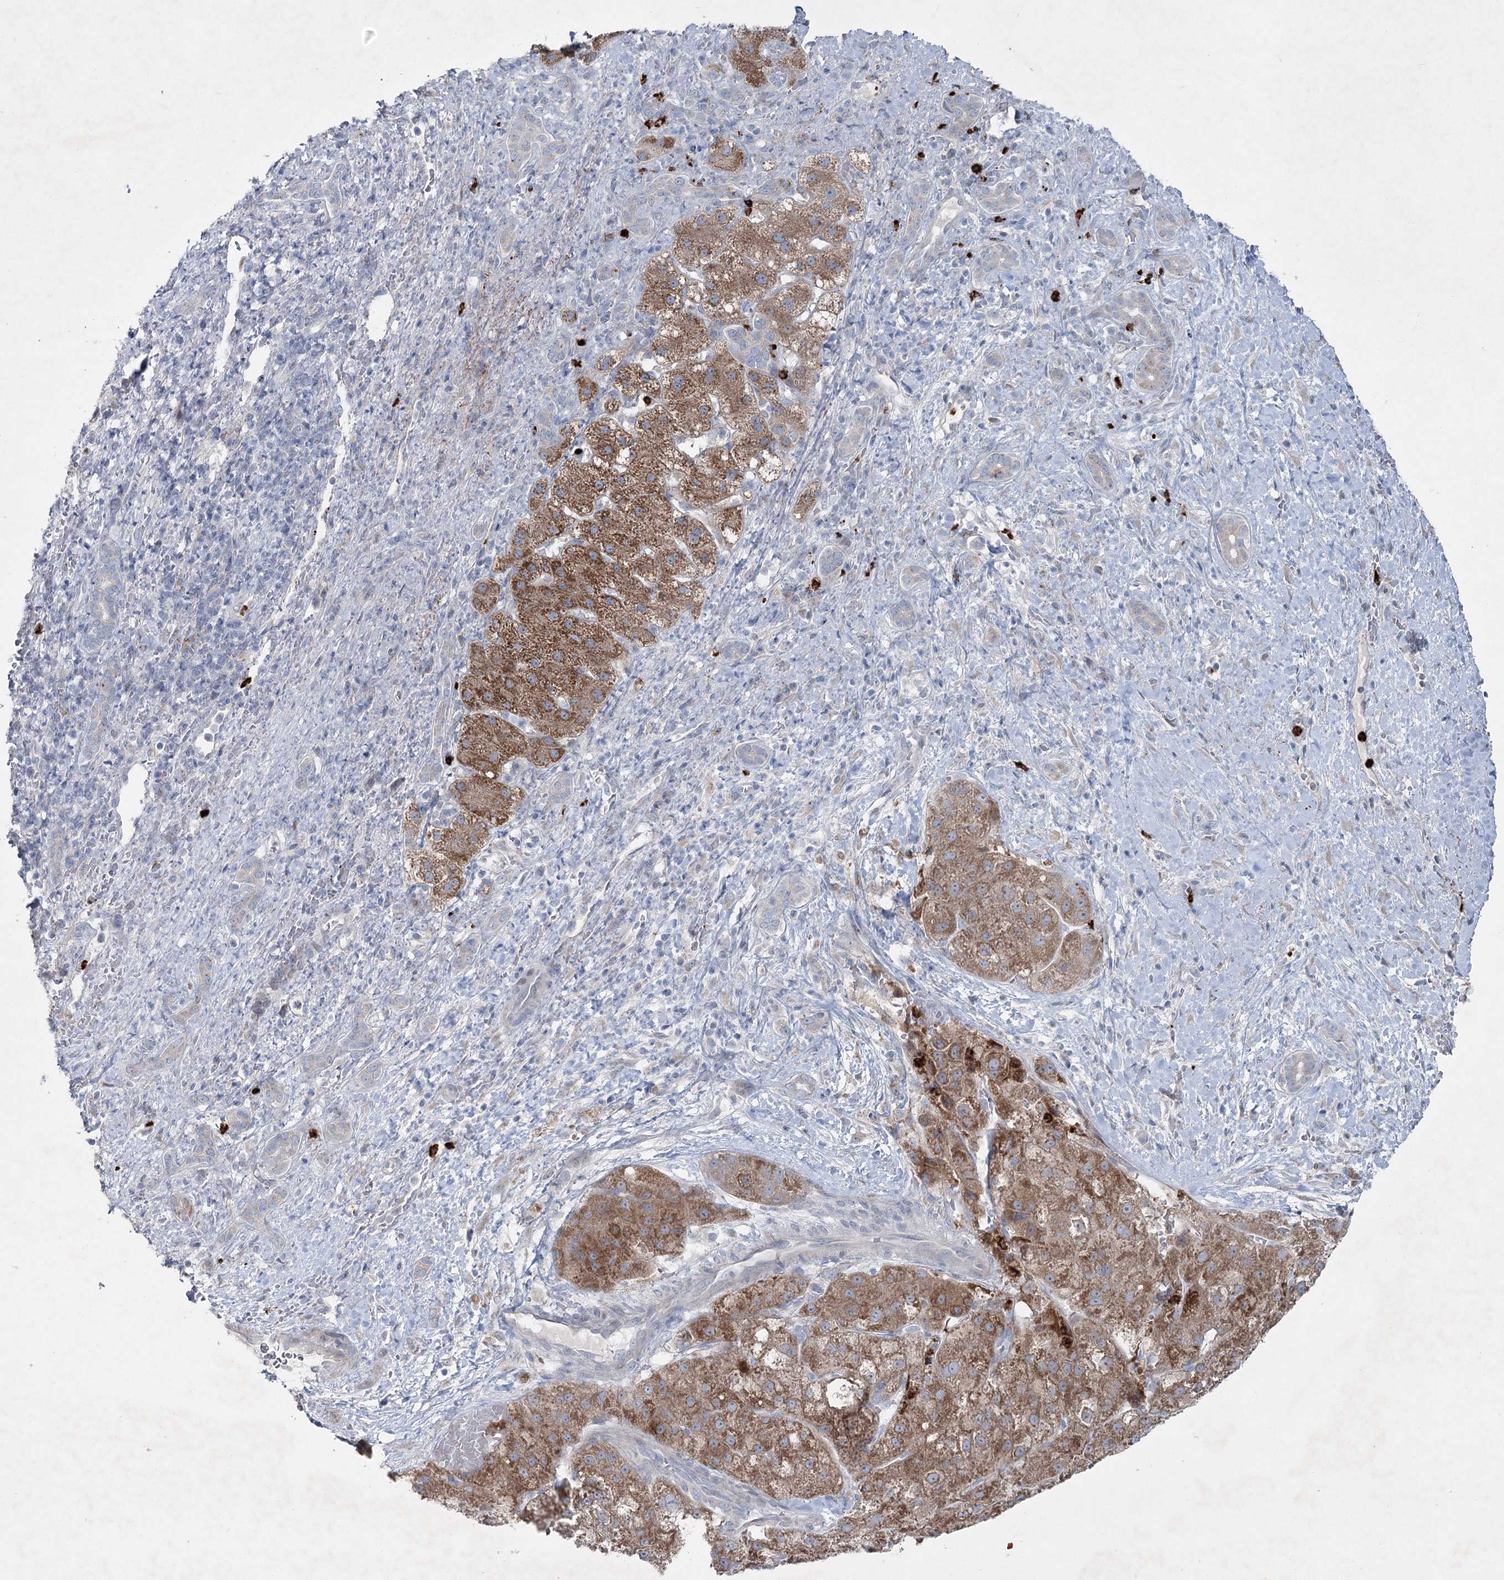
{"staining": {"intensity": "moderate", "quantity": ">75%", "location": "cytoplasmic/membranous"}, "tissue": "liver cancer", "cell_type": "Tumor cells", "image_type": "cancer", "snomed": [{"axis": "morphology", "description": "Normal tissue, NOS"}, {"axis": "morphology", "description": "Carcinoma, Hepatocellular, NOS"}, {"axis": "topography", "description": "Liver"}], "caption": "This is a photomicrograph of immunohistochemistry (IHC) staining of liver hepatocellular carcinoma, which shows moderate expression in the cytoplasmic/membranous of tumor cells.", "gene": "PLA2G12A", "patient": {"sex": "male", "age": 57}}